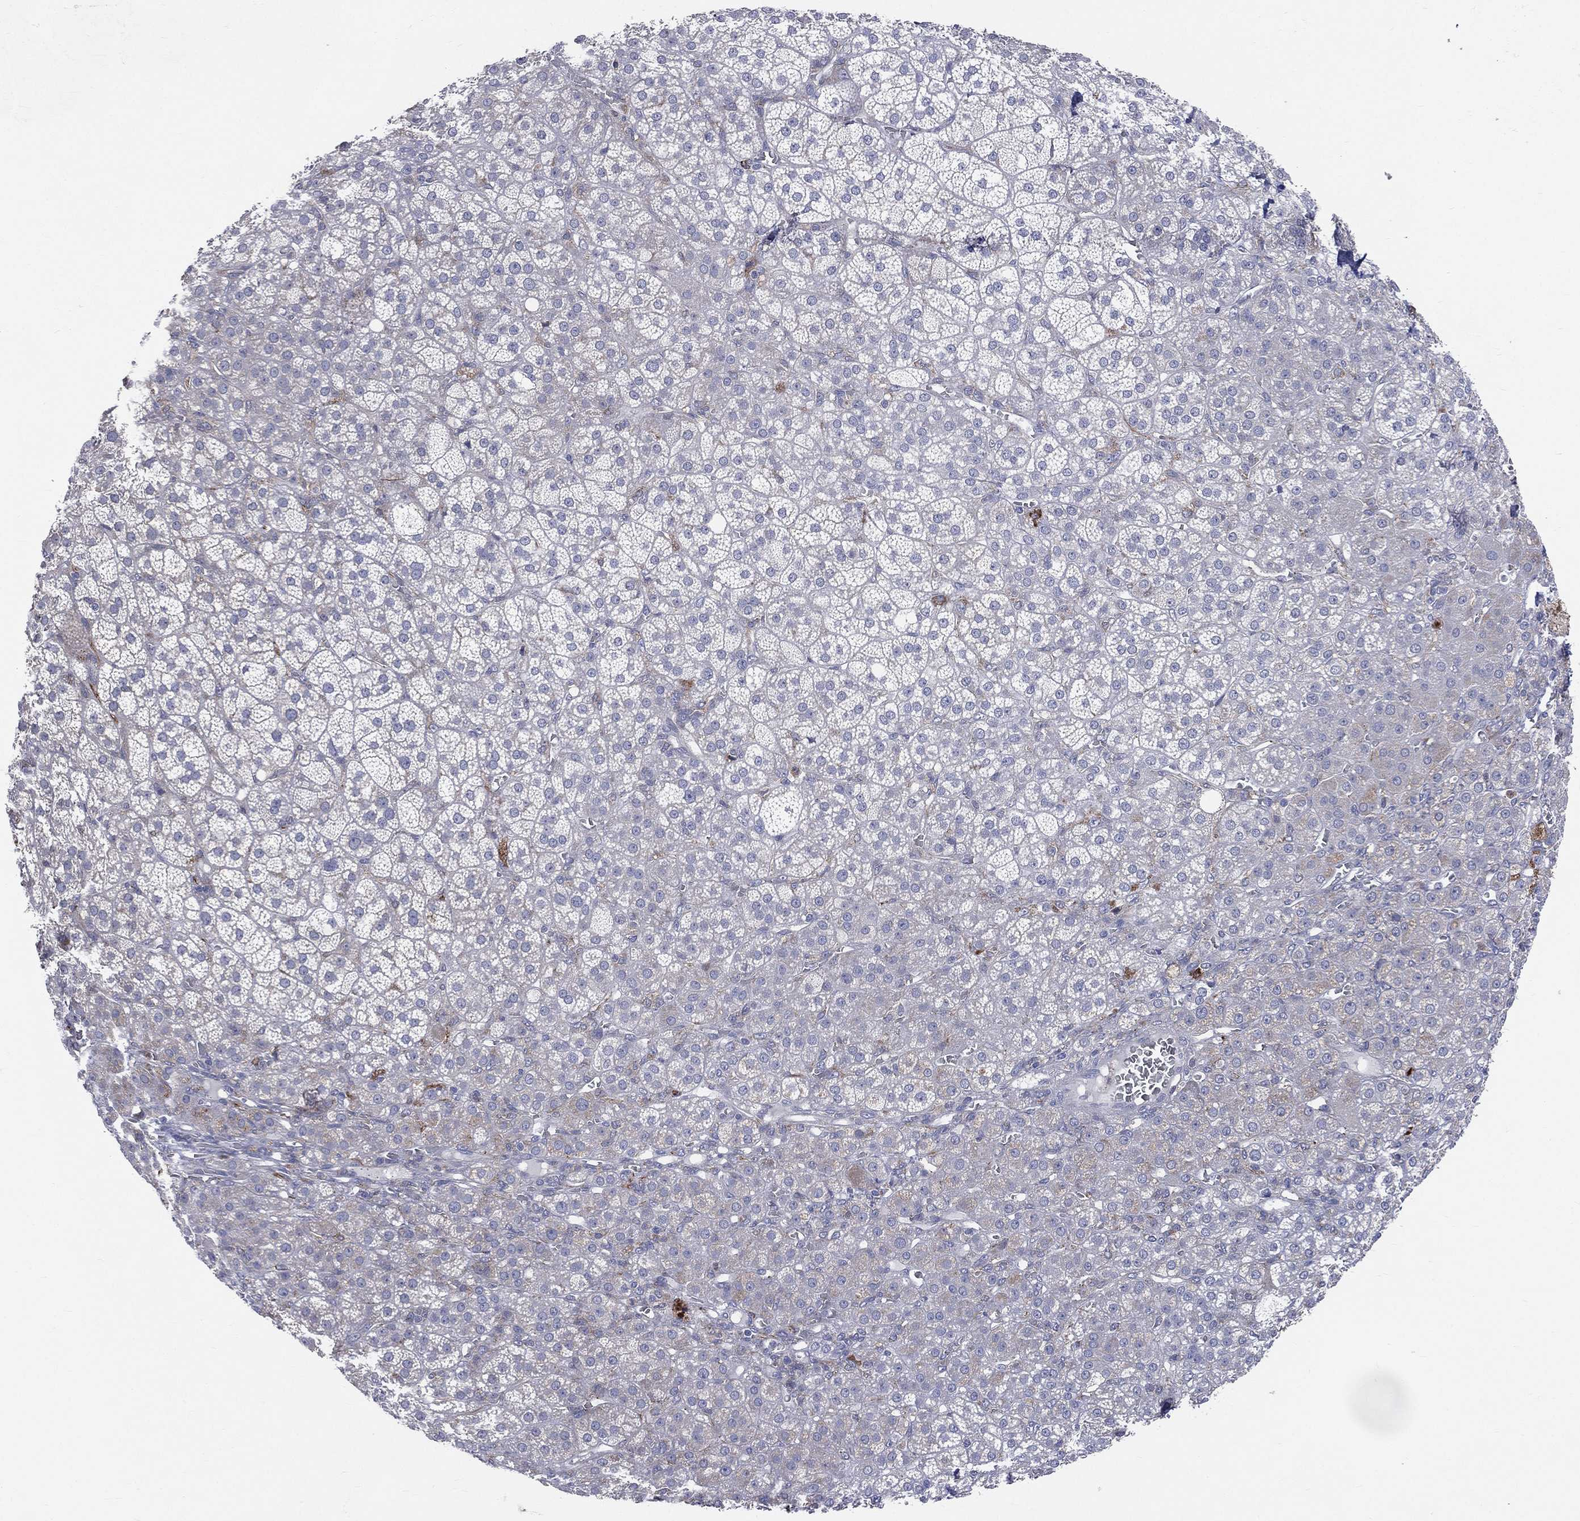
{"staining": {"intensity": "negative", "quantity": "none", "location": "none"}, "tissue": "adrenal gland", "cell_type": "Glandular cells", "image_type": "normal", "snomed": [{"axis": "morphology", "description": "Normal tissue, NOS"}, {"axis": "topography", "description": "Adrenal gland"}], "caption": "Glandular cells are negative for protein expression in benign human adrenal gland. Brightfield microscopy of immunohistochemistry (IHC) stained with DAB (brown) and hematoxylin (blue), captured at high magnification.", "gene": "CCDC159", "patient": {"sex": "female", "age": 60}}